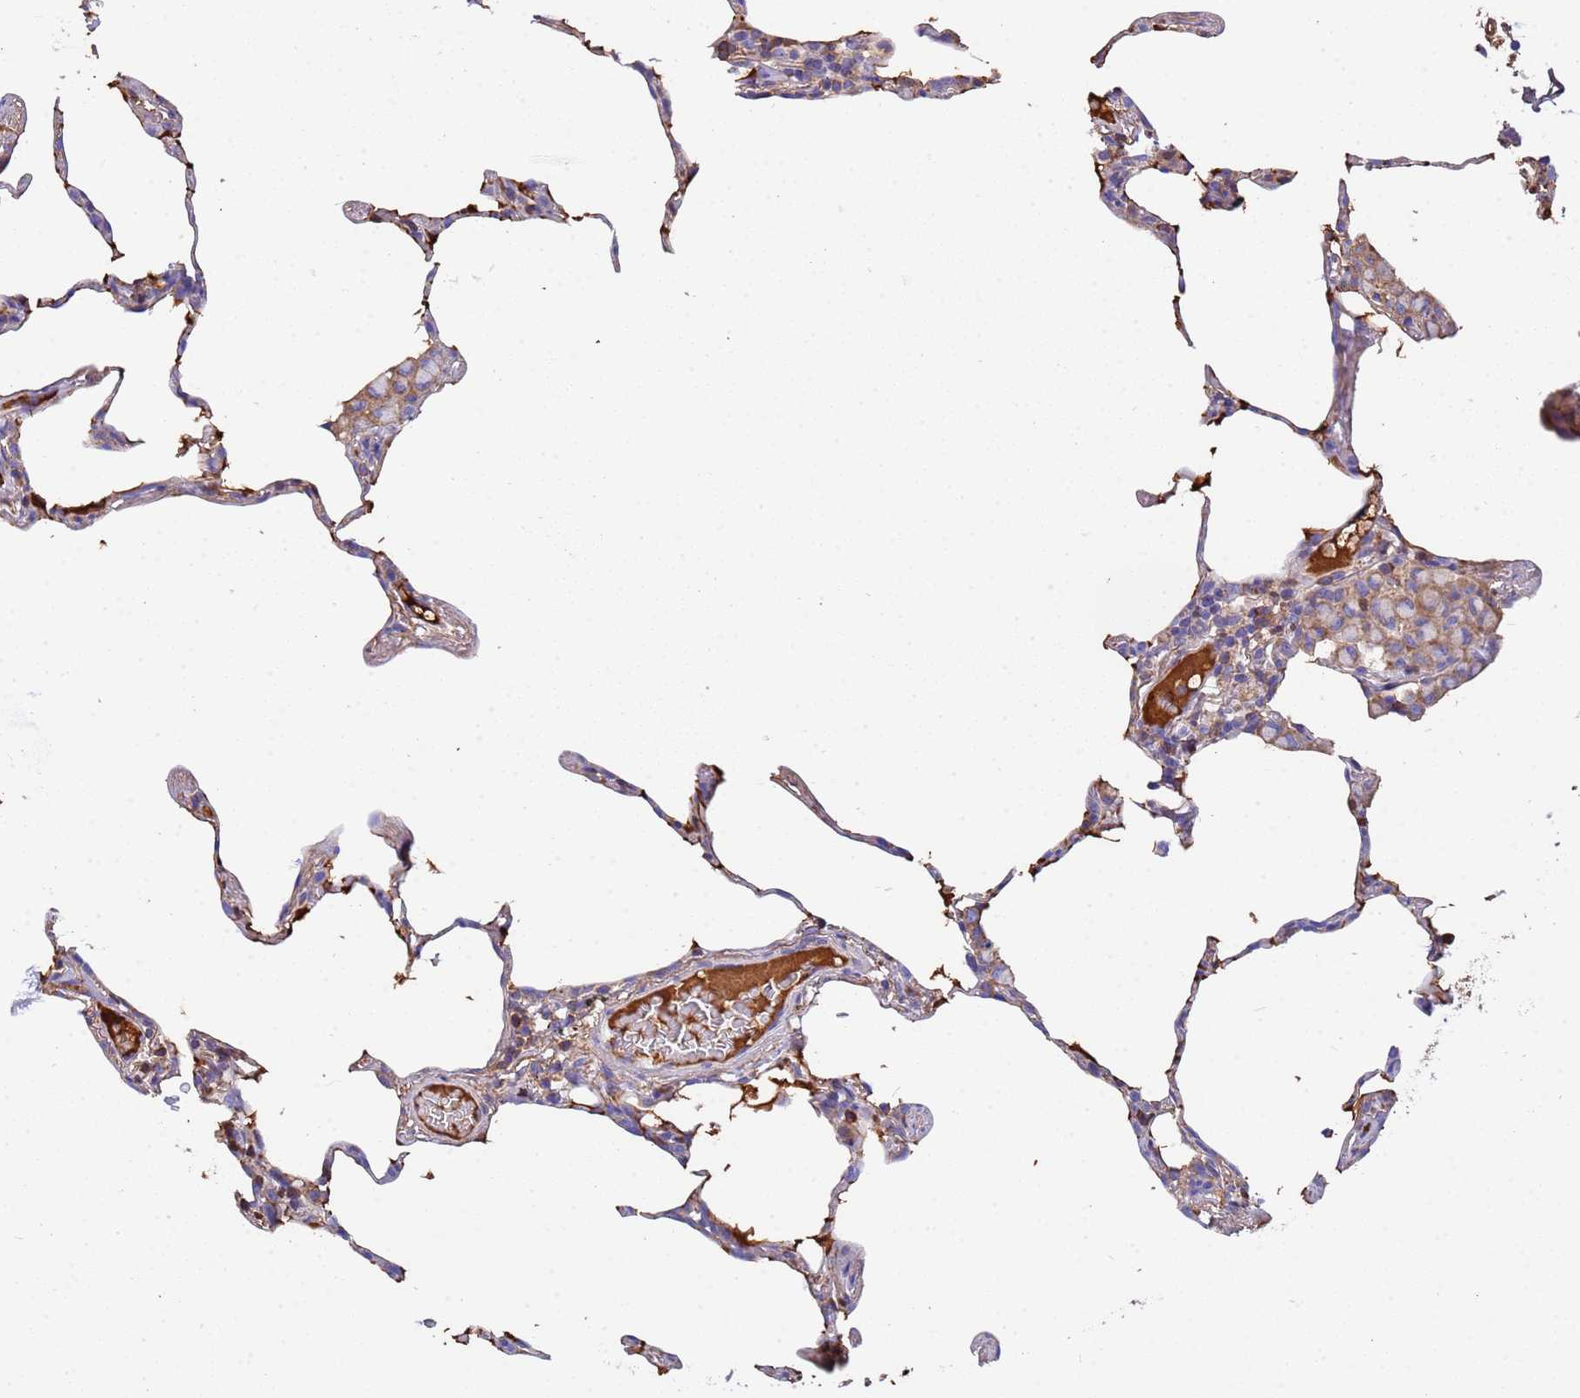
{"staining": {"intensity": "weak", "quantity": "25%-75%", "location": "cytoplasmic/membranous"}, "tissue": "lung", "cell_type": "Alveolar cells", "image_type": "normal", "snomed": [{"axis": "morphology", "description": "Normal tissue, NOS"}, {"axis": "topography", "description": "Lung"}], "caption": "The immunohistochemical stain labels weak cytoplasmic/membranous staining in alveolar cells of normal lung.", "gene": "GLUD1", "patient": {"sex": "female", "age": 57}}